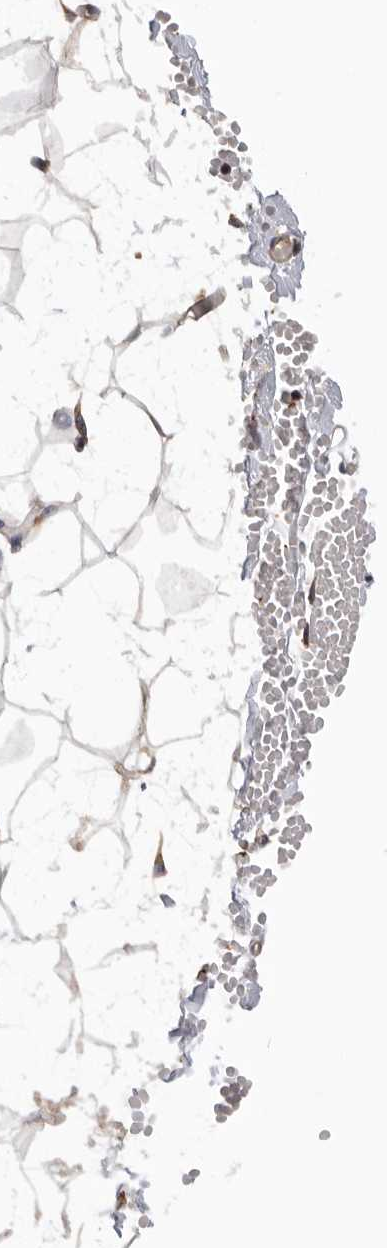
{"staining": {"intensity": "negative", "quantity": "none", "location": "none"}, "tissue": "adipose tissue", "cell_type": "Adipocytes", "image_type": "normal", "snomed": [{"axis": "morphology", "description": "Normal tissue, NOS"}, {"axis": "topography", "description": "Breast"}], "caption": "Photomicrograph shows no protein staining in adipocytes of normal adipose tissue.", "gene": "CDC42BPB", "patient": {"sex": "female", "age": 23}}